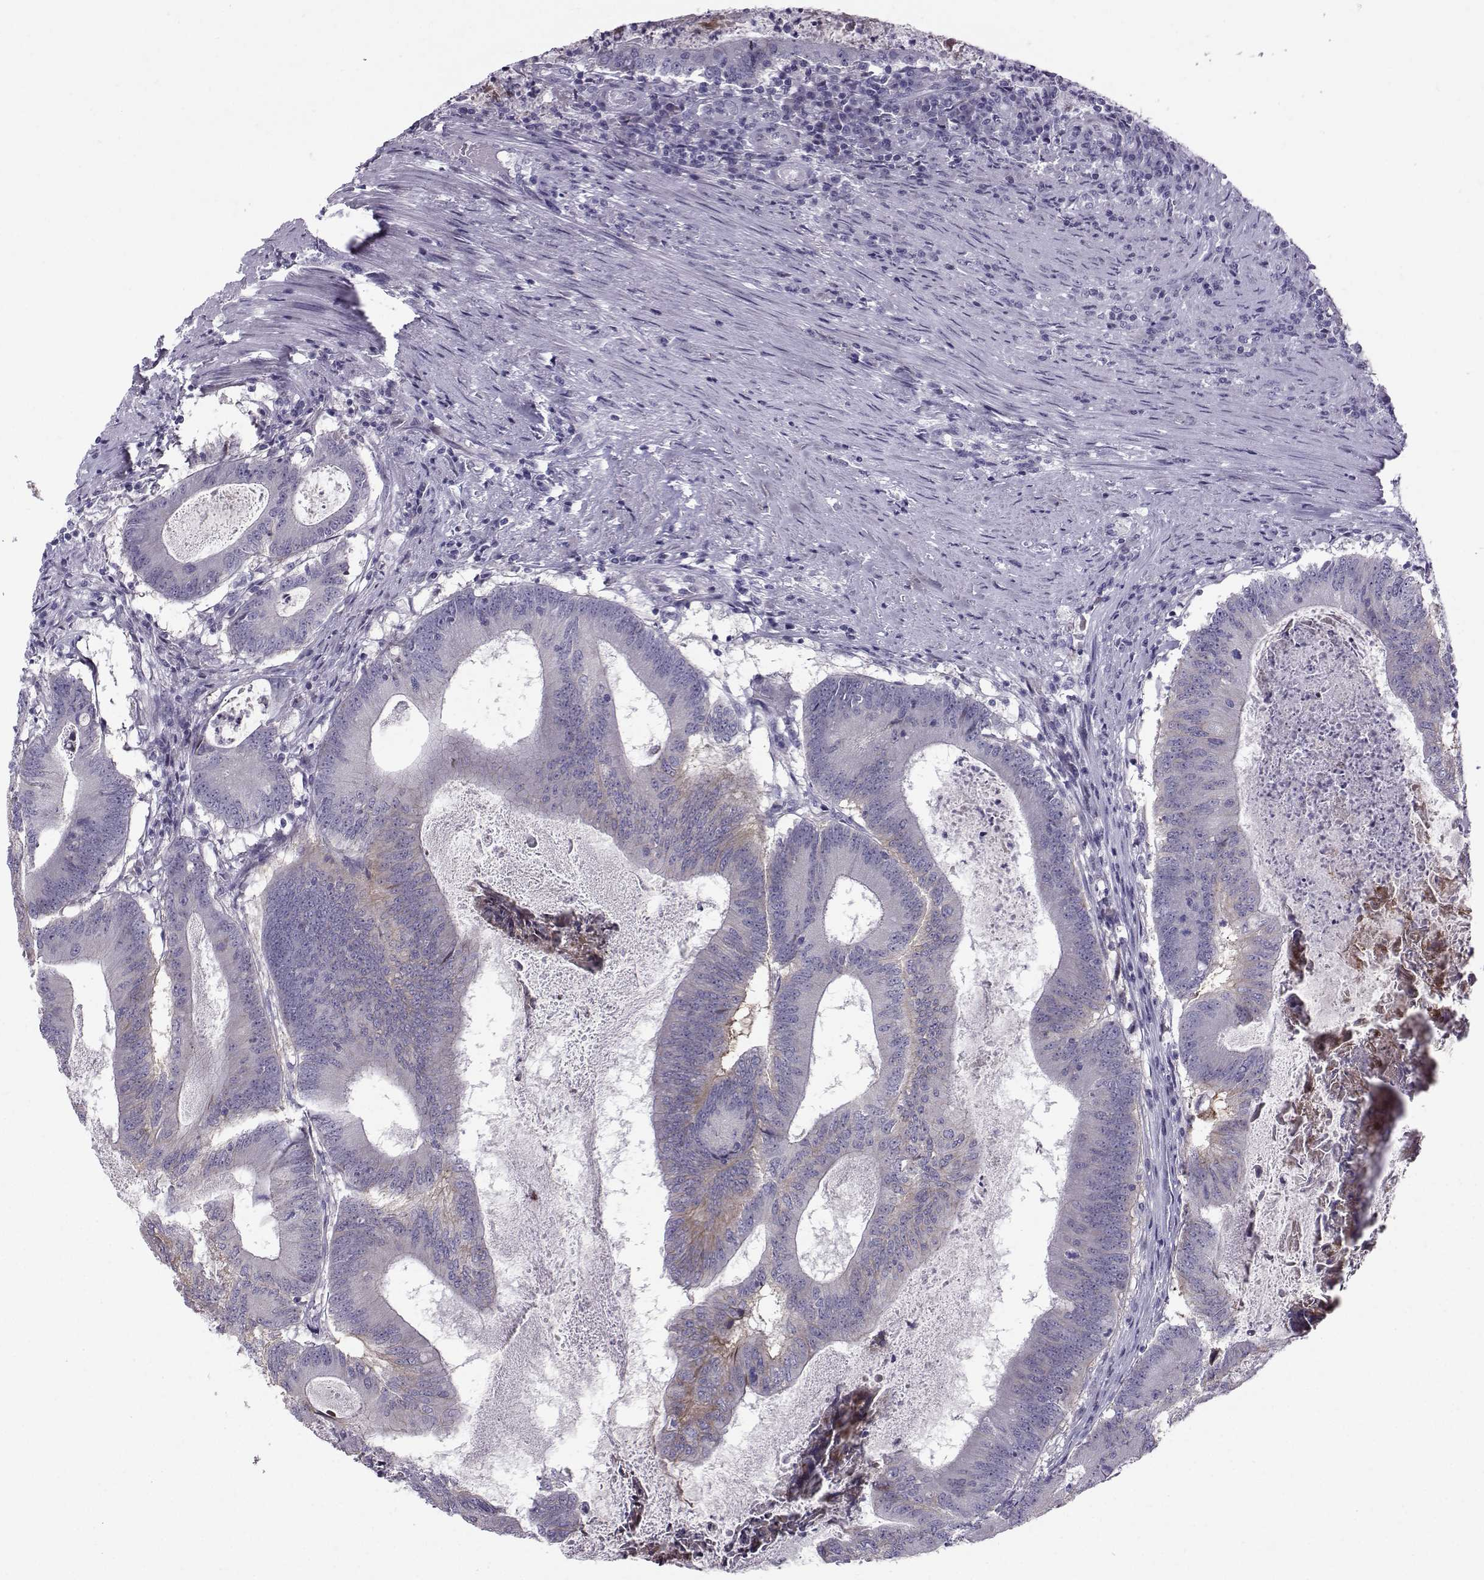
{"staining": {"intensity": "negative", "quantity": "none", "location": "none"}, "tissue": "colorectal cancer", "cell_type": "Tumor cells", "image_type": "cancer", "snomed": [{"axis": "morphology", "description": "Adenocarcinoma, NOS"}, {"axis": "topography", "description": "Colon"}], "caption": "Tumor cells are negative for brown protein staining in colorectal cancer (adenocarcinoma).", "gene": "DMRT3", "patient": {"sex": "female", "age": 70}}